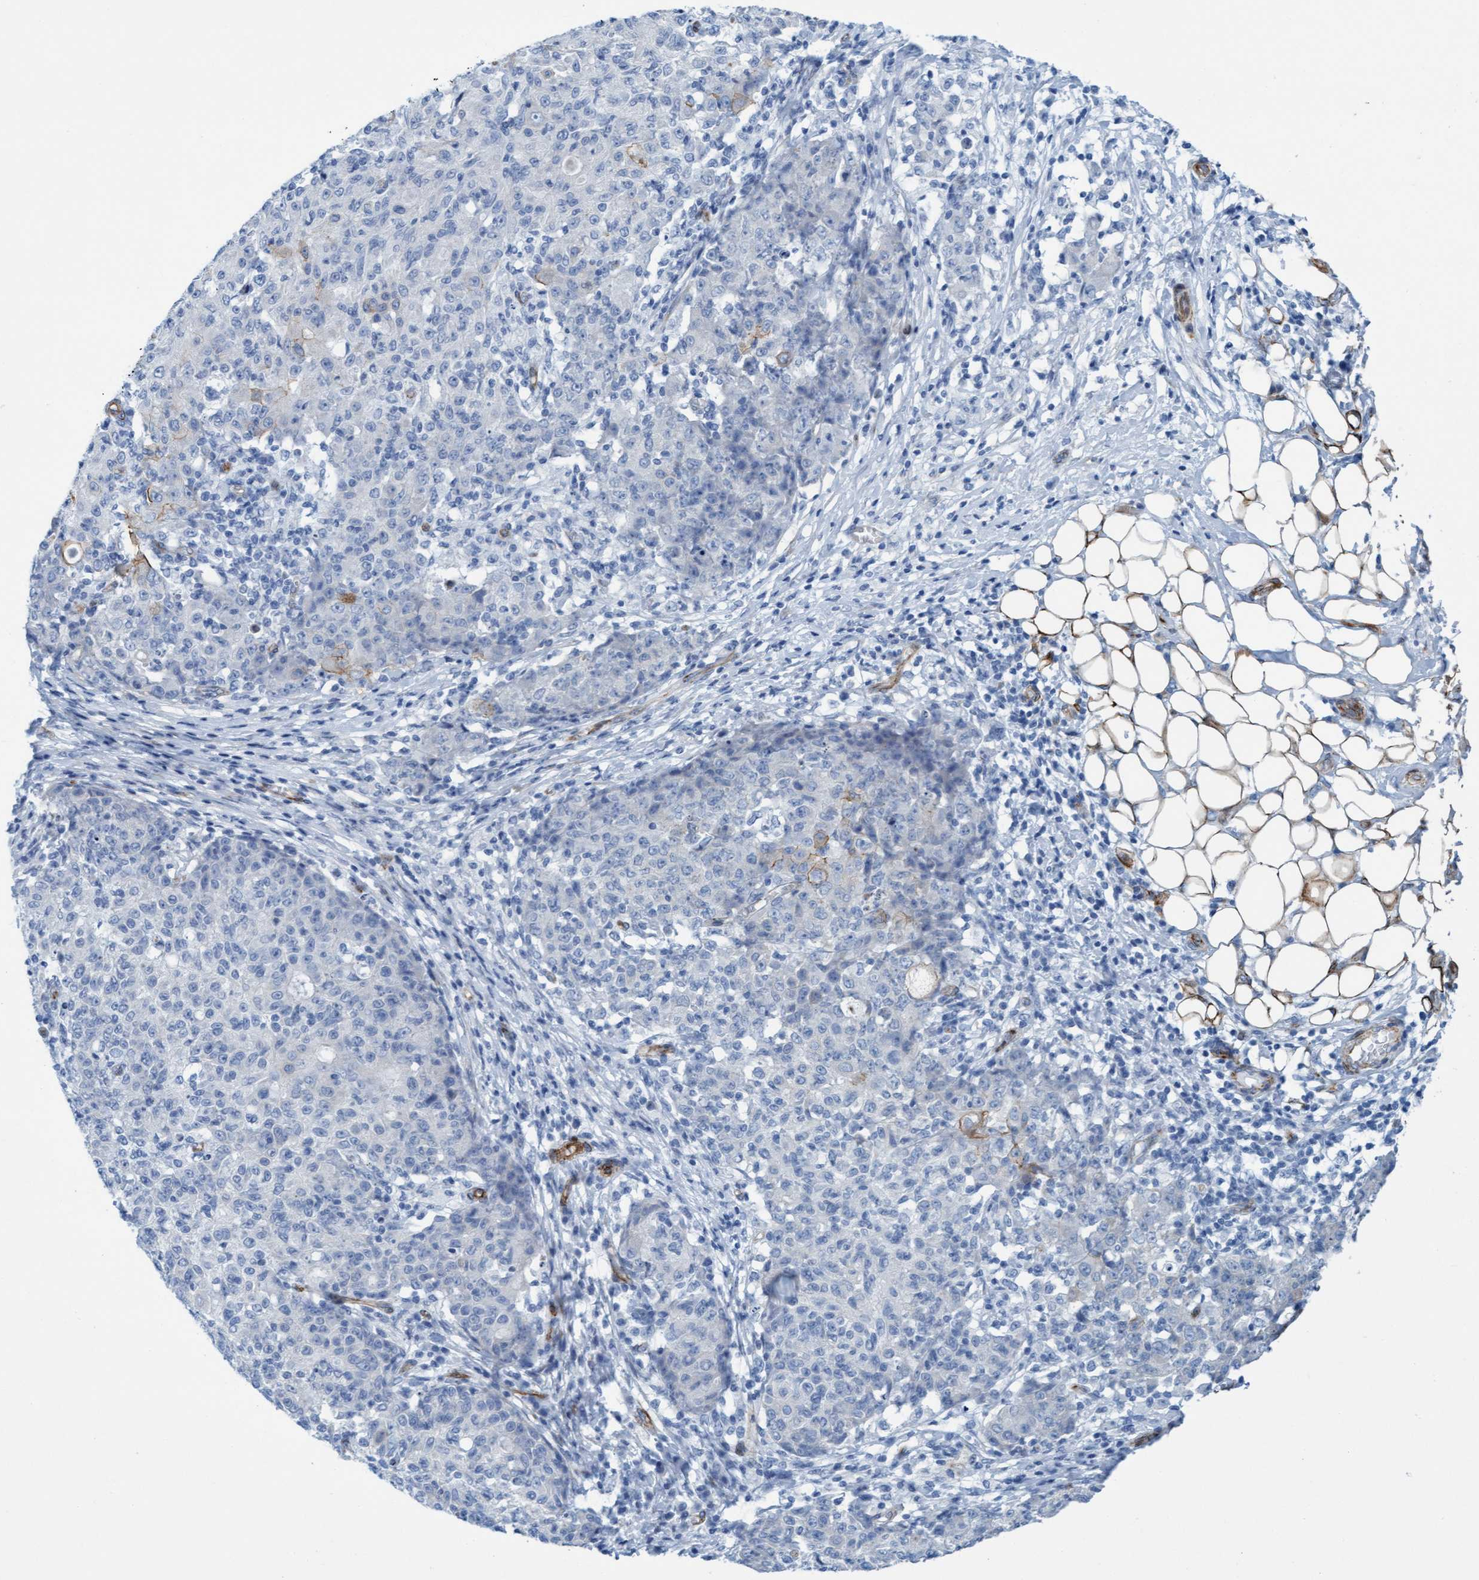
{"staining": {"intensity": "negative", "quantity": "none", "location": "none"}, "tissue": "ovarian cancer", "cell_type": "Tumor cells", "image_type": "cancer", "snomed": [{"axis": "morphology", "description": "Carcinoma, endometroid"}, {"axis": "topography", "description": "Ovary"}], "caption": "IHC of human ovarian endometroid carcinoma demonstrates no positivity in tumor cells.", "gene": "MTFR1", "patient": {"sex": "female", "age": 42}}